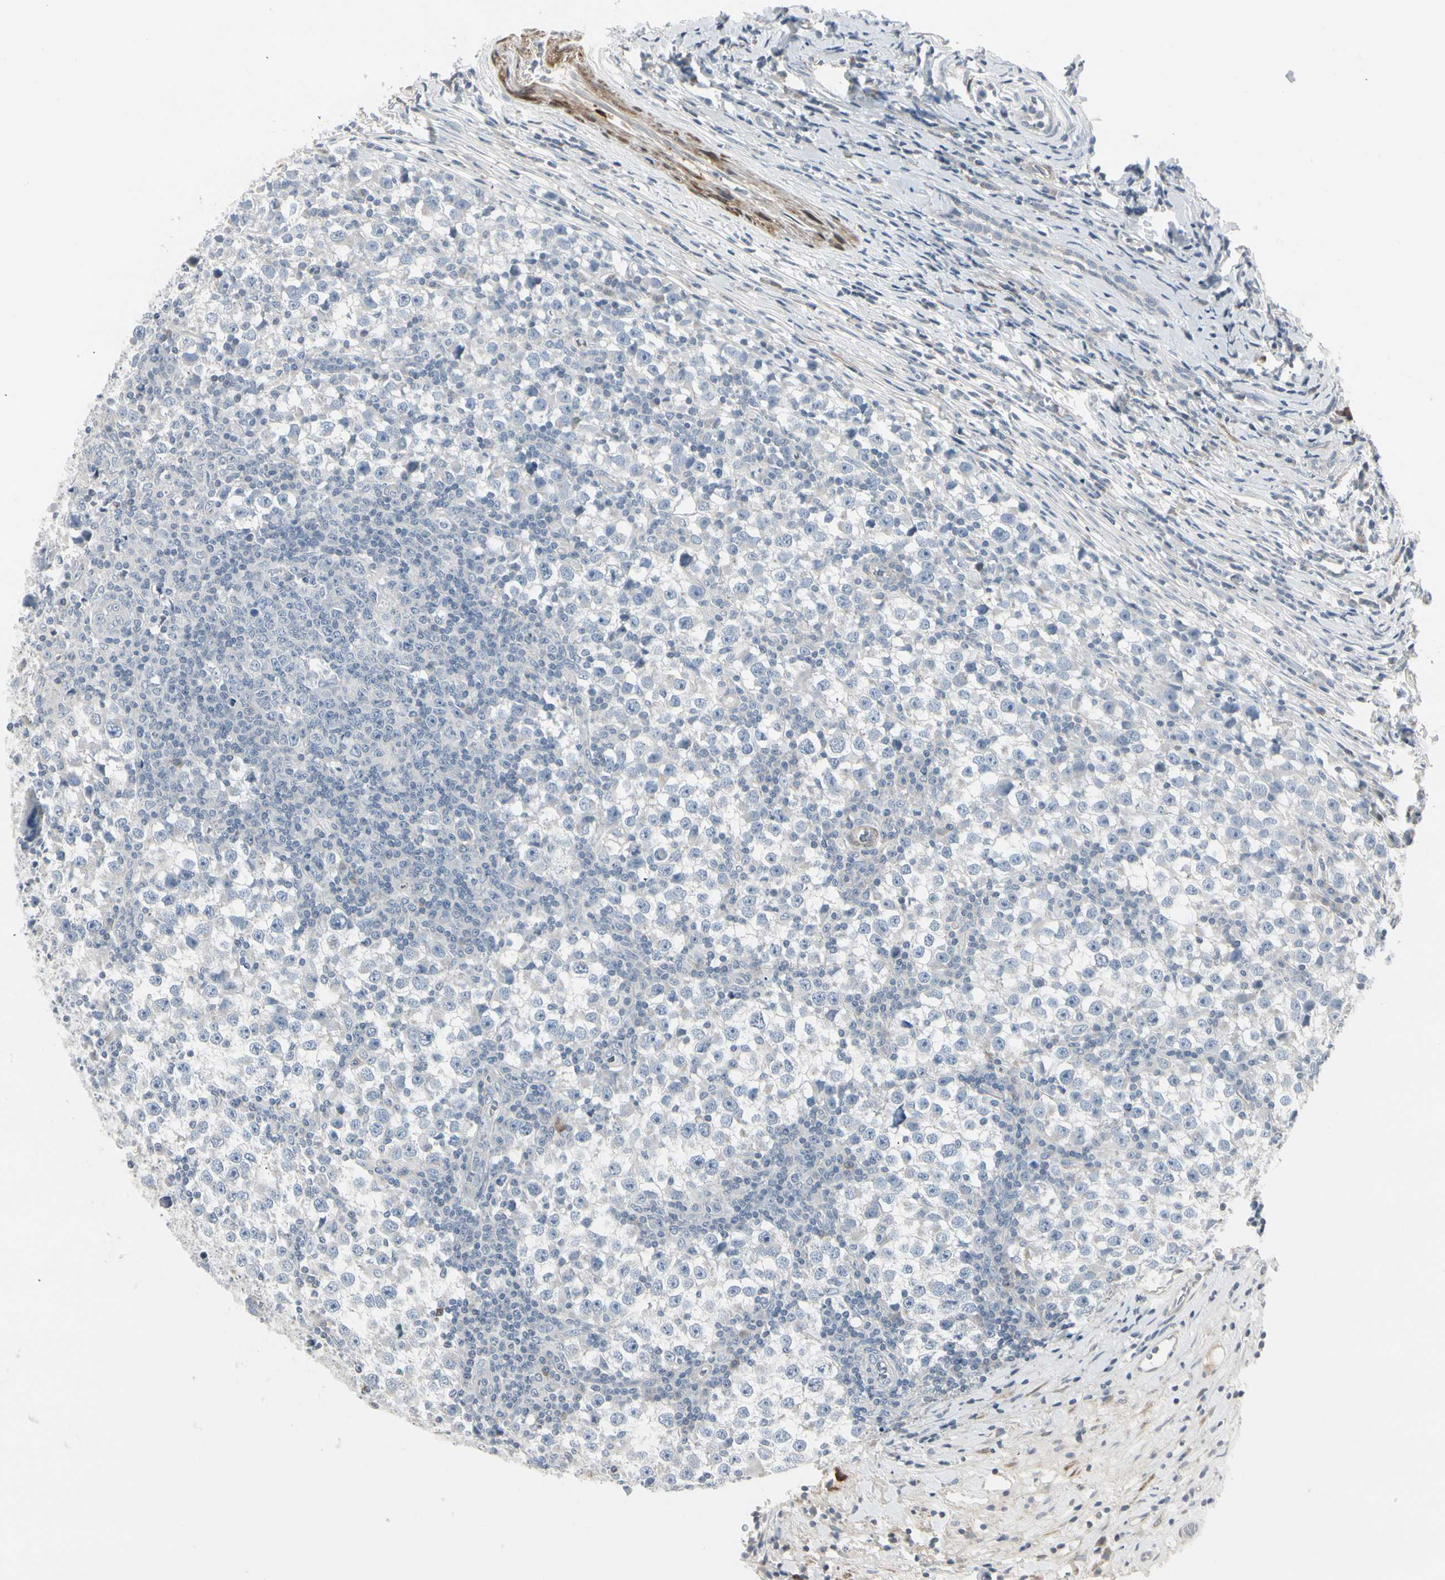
{"staining": {"intensity": "negative", "quantity": "none", "location": "none"}, "tissue": "testis cancer", "cell_type": "Tumor cells", "image_type": "cancer", "snomed": [{"axis": "morphology", "description": "Seminoma, NOS"}, {"axis": "topography", "description": "Testis"}], "caption": "Protein analysis of testis cancer reveals no significant staining in tumor cells.", "gene": "DMPK", "patient": {"sex": "male", "age": 65}}